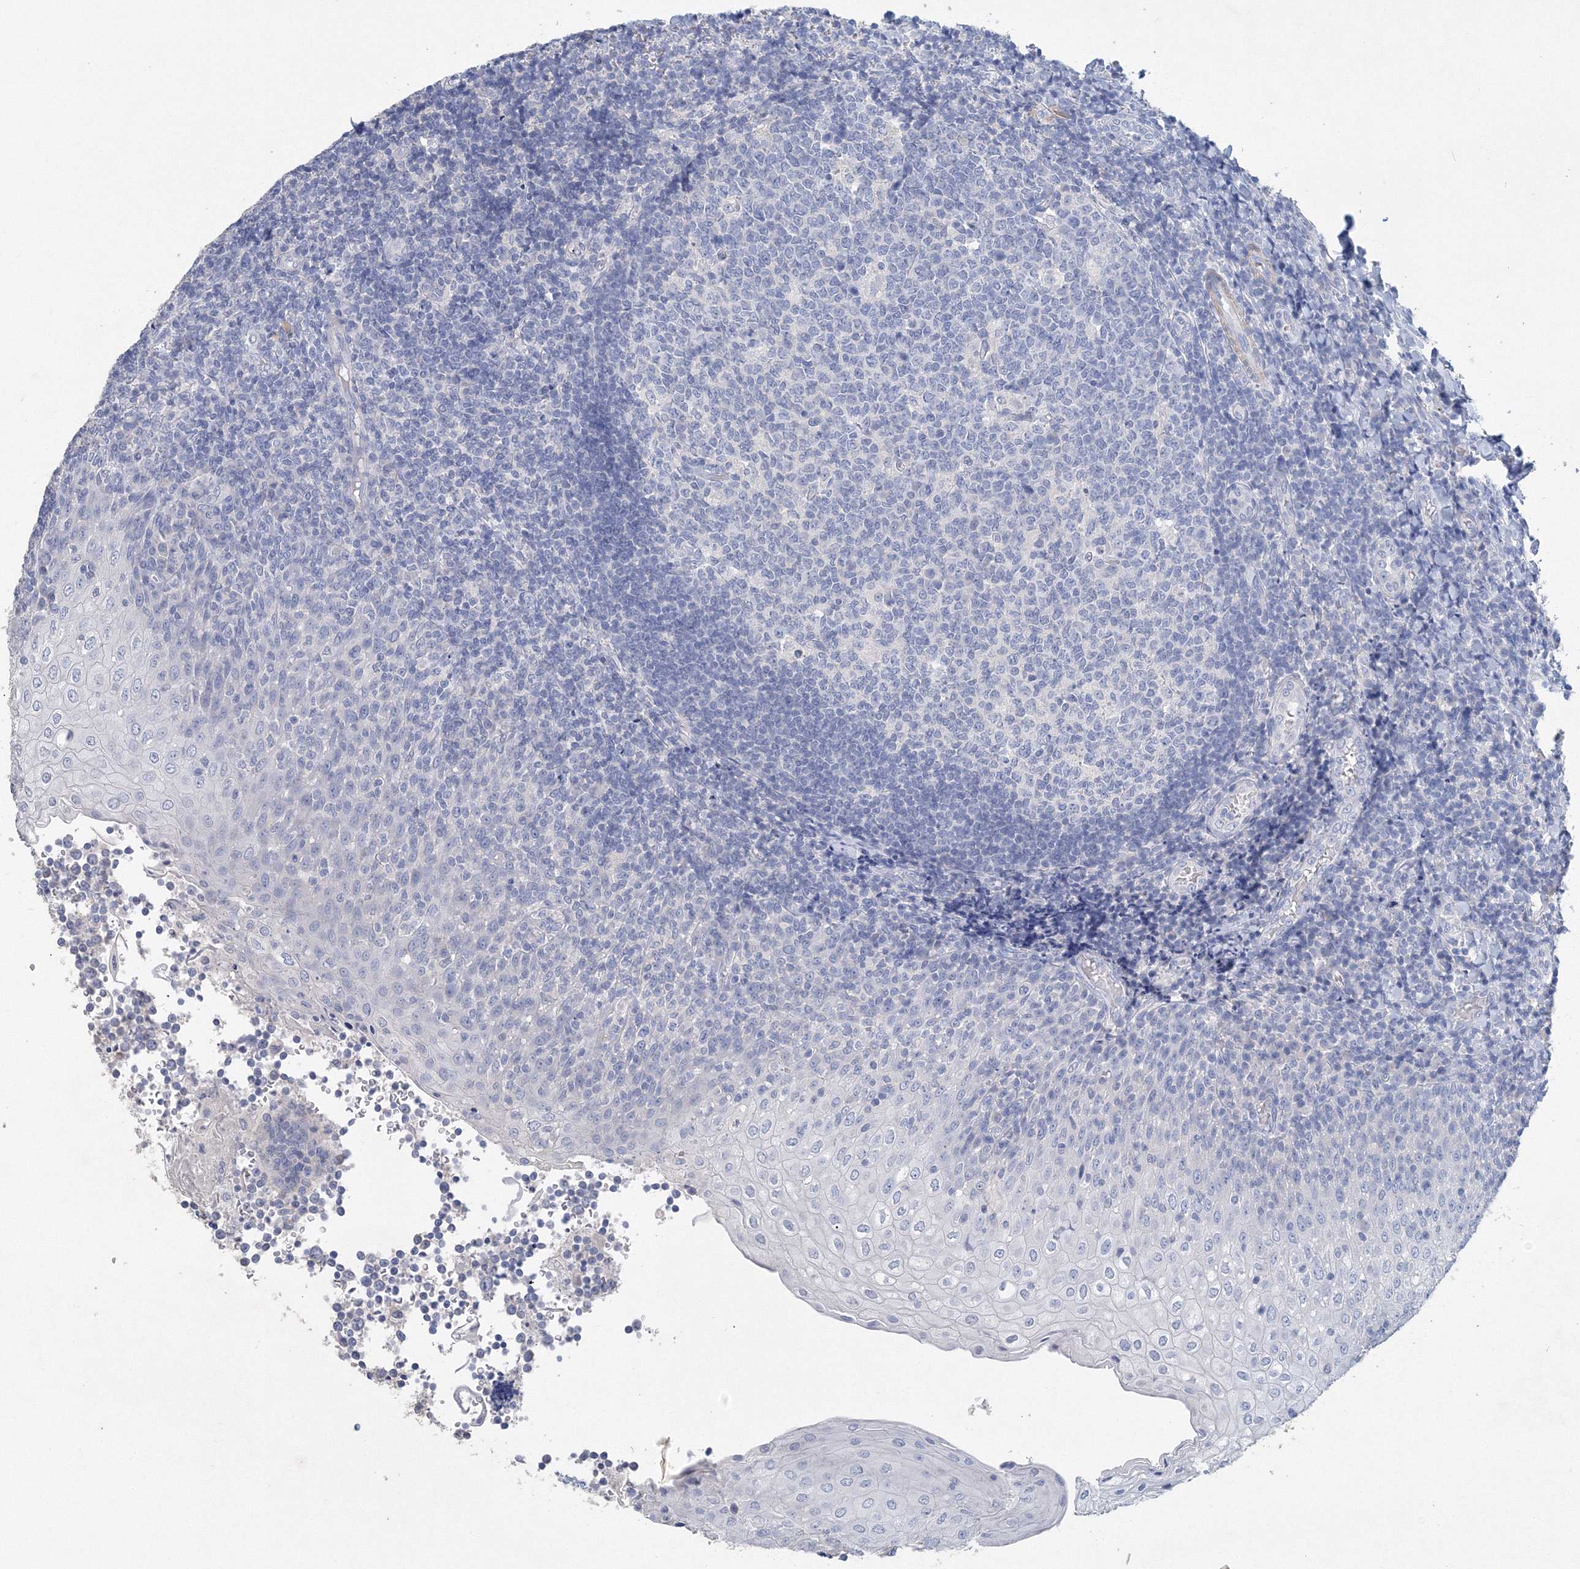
{"staining": {"intensity": "negative", "quantity": "none", "location": "none"}, "tissue": "tonsil", "cell_type": "Germinal center cells", "image_type": "normal", "snomed": [{"axis": "morphology", "description": "Normal tissue, NOS"}, {"axis": "topography", "description": "Tonsil"}], "caption": "The photomicrograph displays no staining of germinal center cells in unremarkable tonsil. The staining is performed using DAB brown chromogen with nuclei counter-stained in using hematoxylin.", "gene": "OSBPL6", "patient": {"sex": "female", "age": 19}}